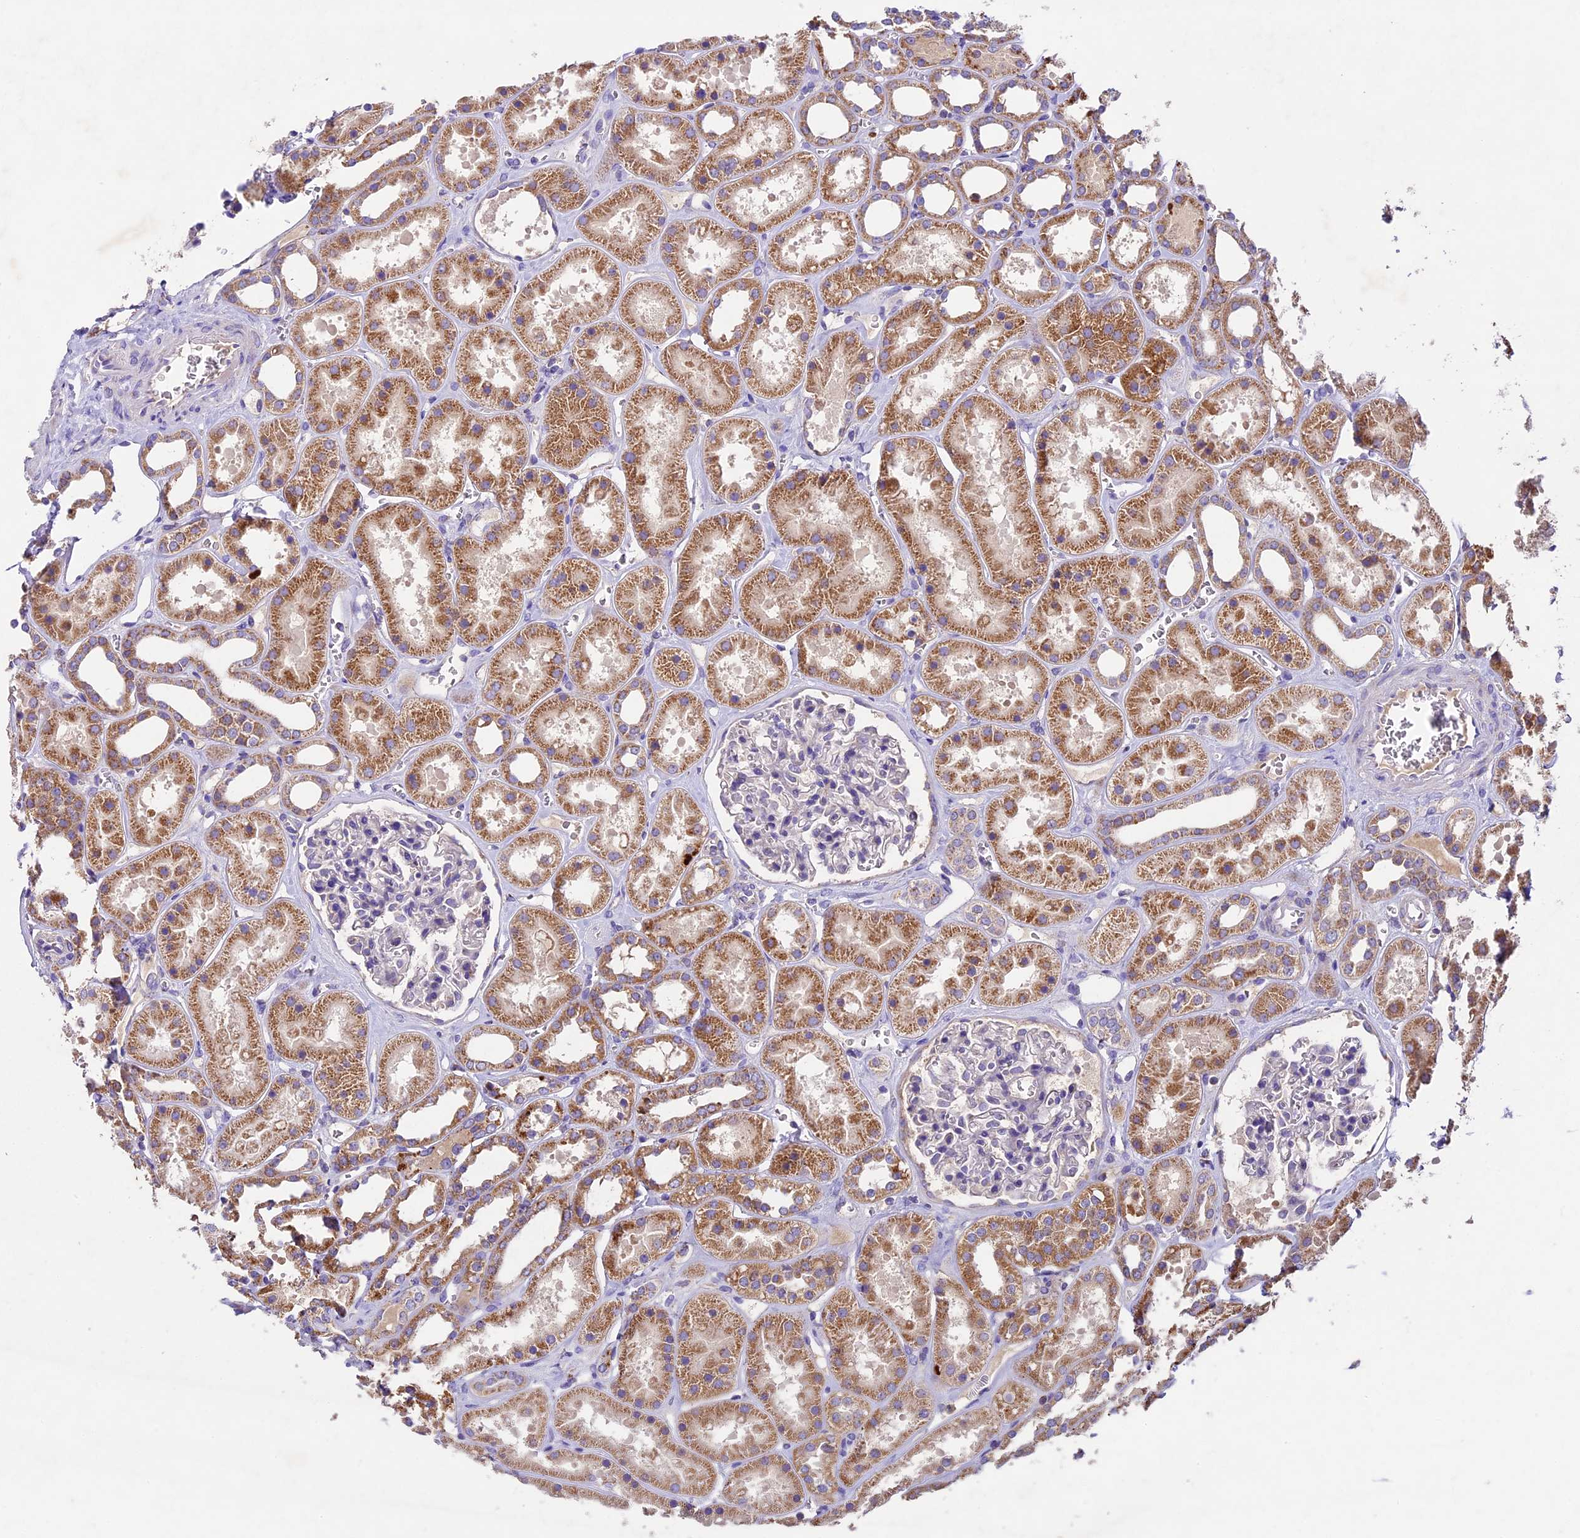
{"staining": {"intensity": "negative", "quantity": "none", "location": "none"}, "tissue": "kidney", "cell_type": "Cells in glomeruli", "image_type": "normal", "snomed": [{"axis": "morphology", "description": "Normal tissue, NOS"}, {"axis": "topography", "description": "Kidney"}], "caption": "Kidney was stained to show a protein in brown. There is no significant positivity in cells in glomeruli. The staining was performed using DAB to visualize the protein expression in brown, while the nuclei were stained in blue with hematoxylin (Magnification: 20x).", "gene": "PMPCB", "patient": {"sex": "female", "age": 41}}